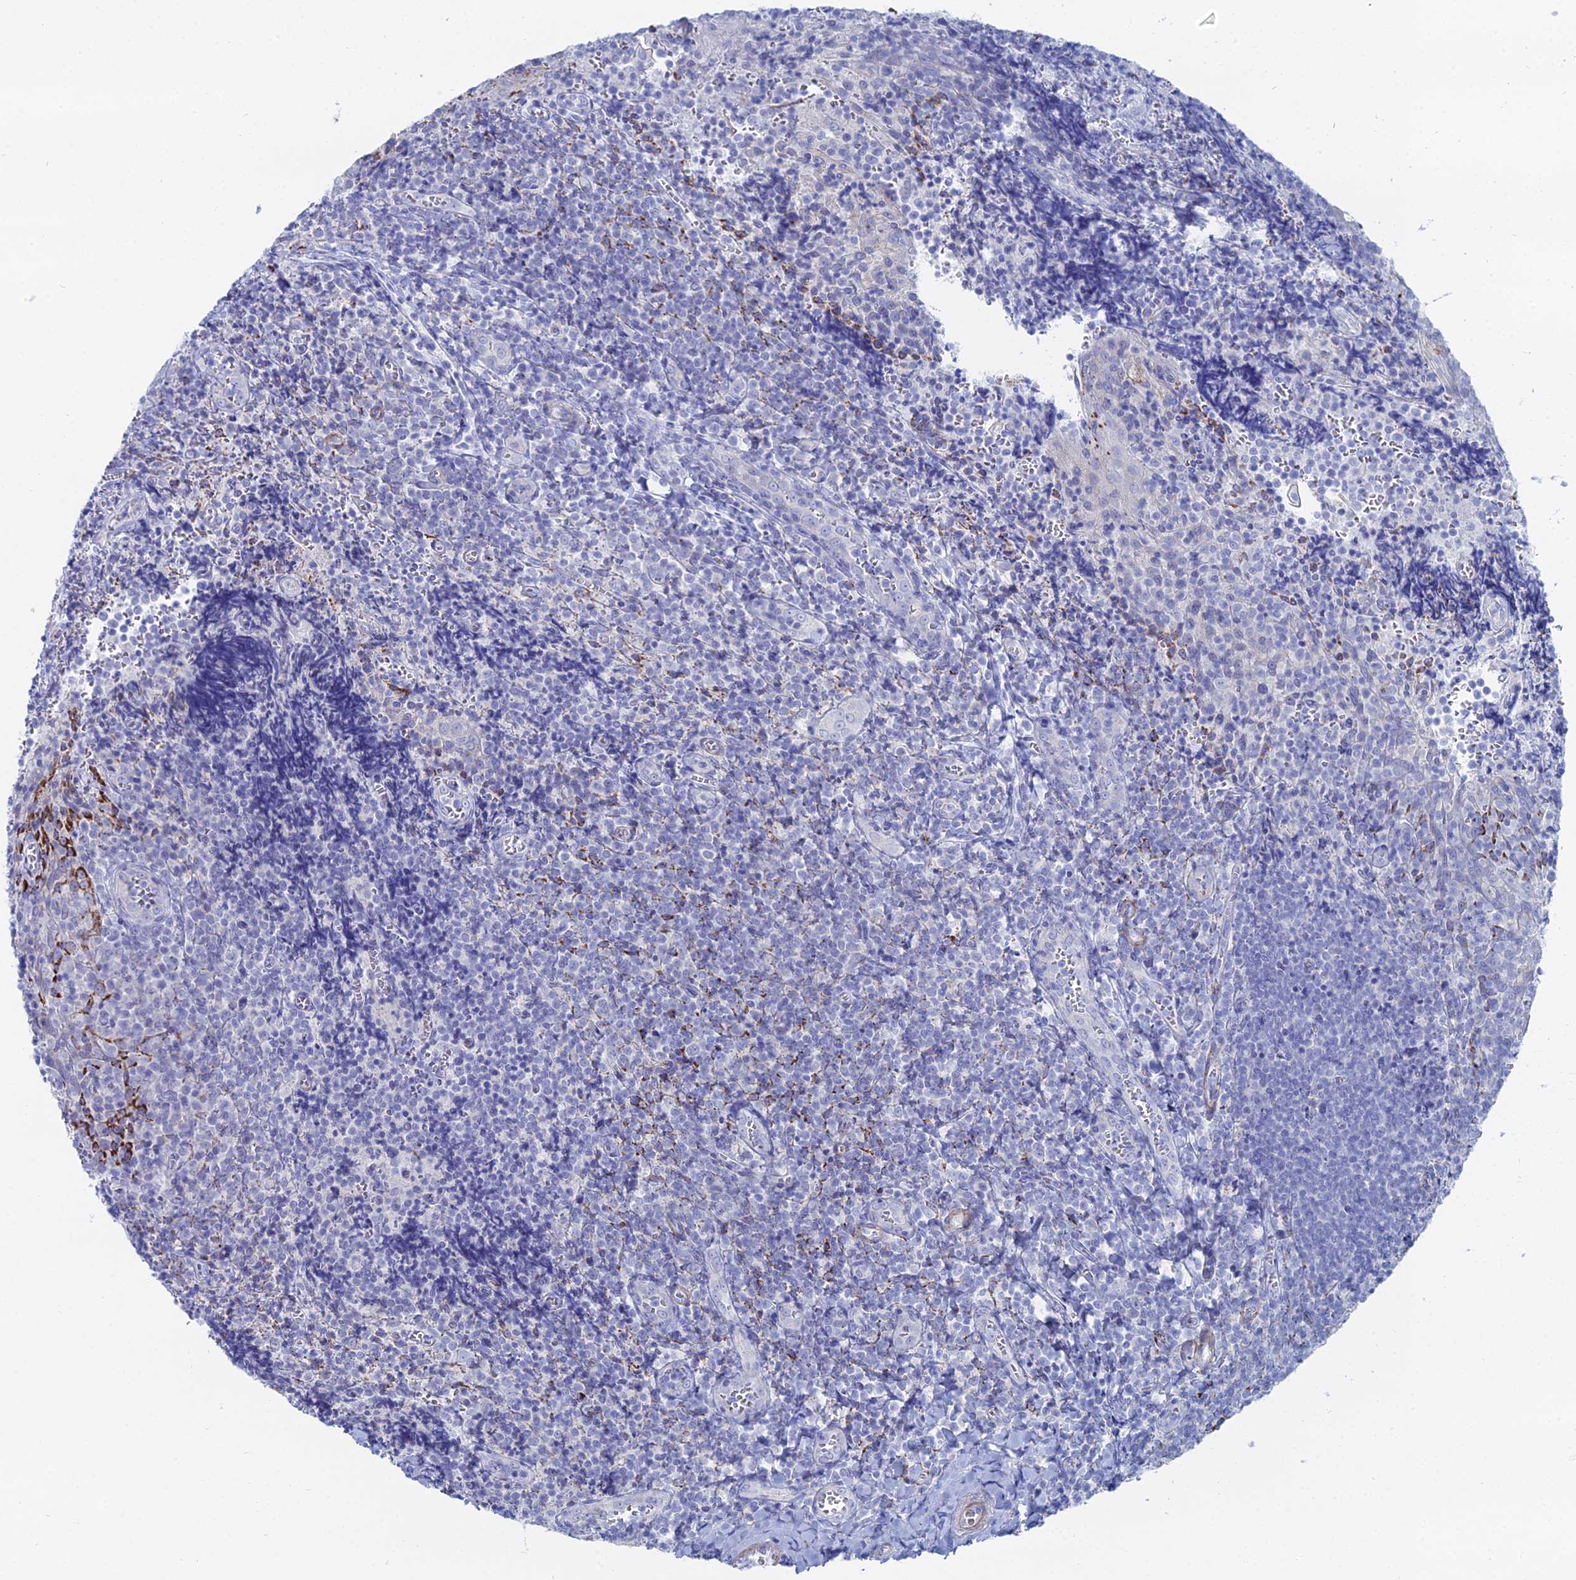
{"staining": {"intensity": "negative", "quantity": "none", "location": "none"}, "tissue": "tonsil", "cell_type": "Germinal center cells", "image_type": "normal", "snomed": [{"axis": "morphology", "description": "Normal tissue, NOS"}, {"axis": "topography", "description": "Tonsil"}], "caption": "IHC micrograph of unremarkable tonsil: tonsil stained with DAB (3,3'-diaminobenzidine) demonstrates no significant protein staining in germinal center cells. (Stains: DAB immunohistochemistry with hematoxylin counter stain, Microscopy: brightfield microscopy at high magnification).", "gene": "DHX34", "patient": {"sex": "male", "age": 27}}